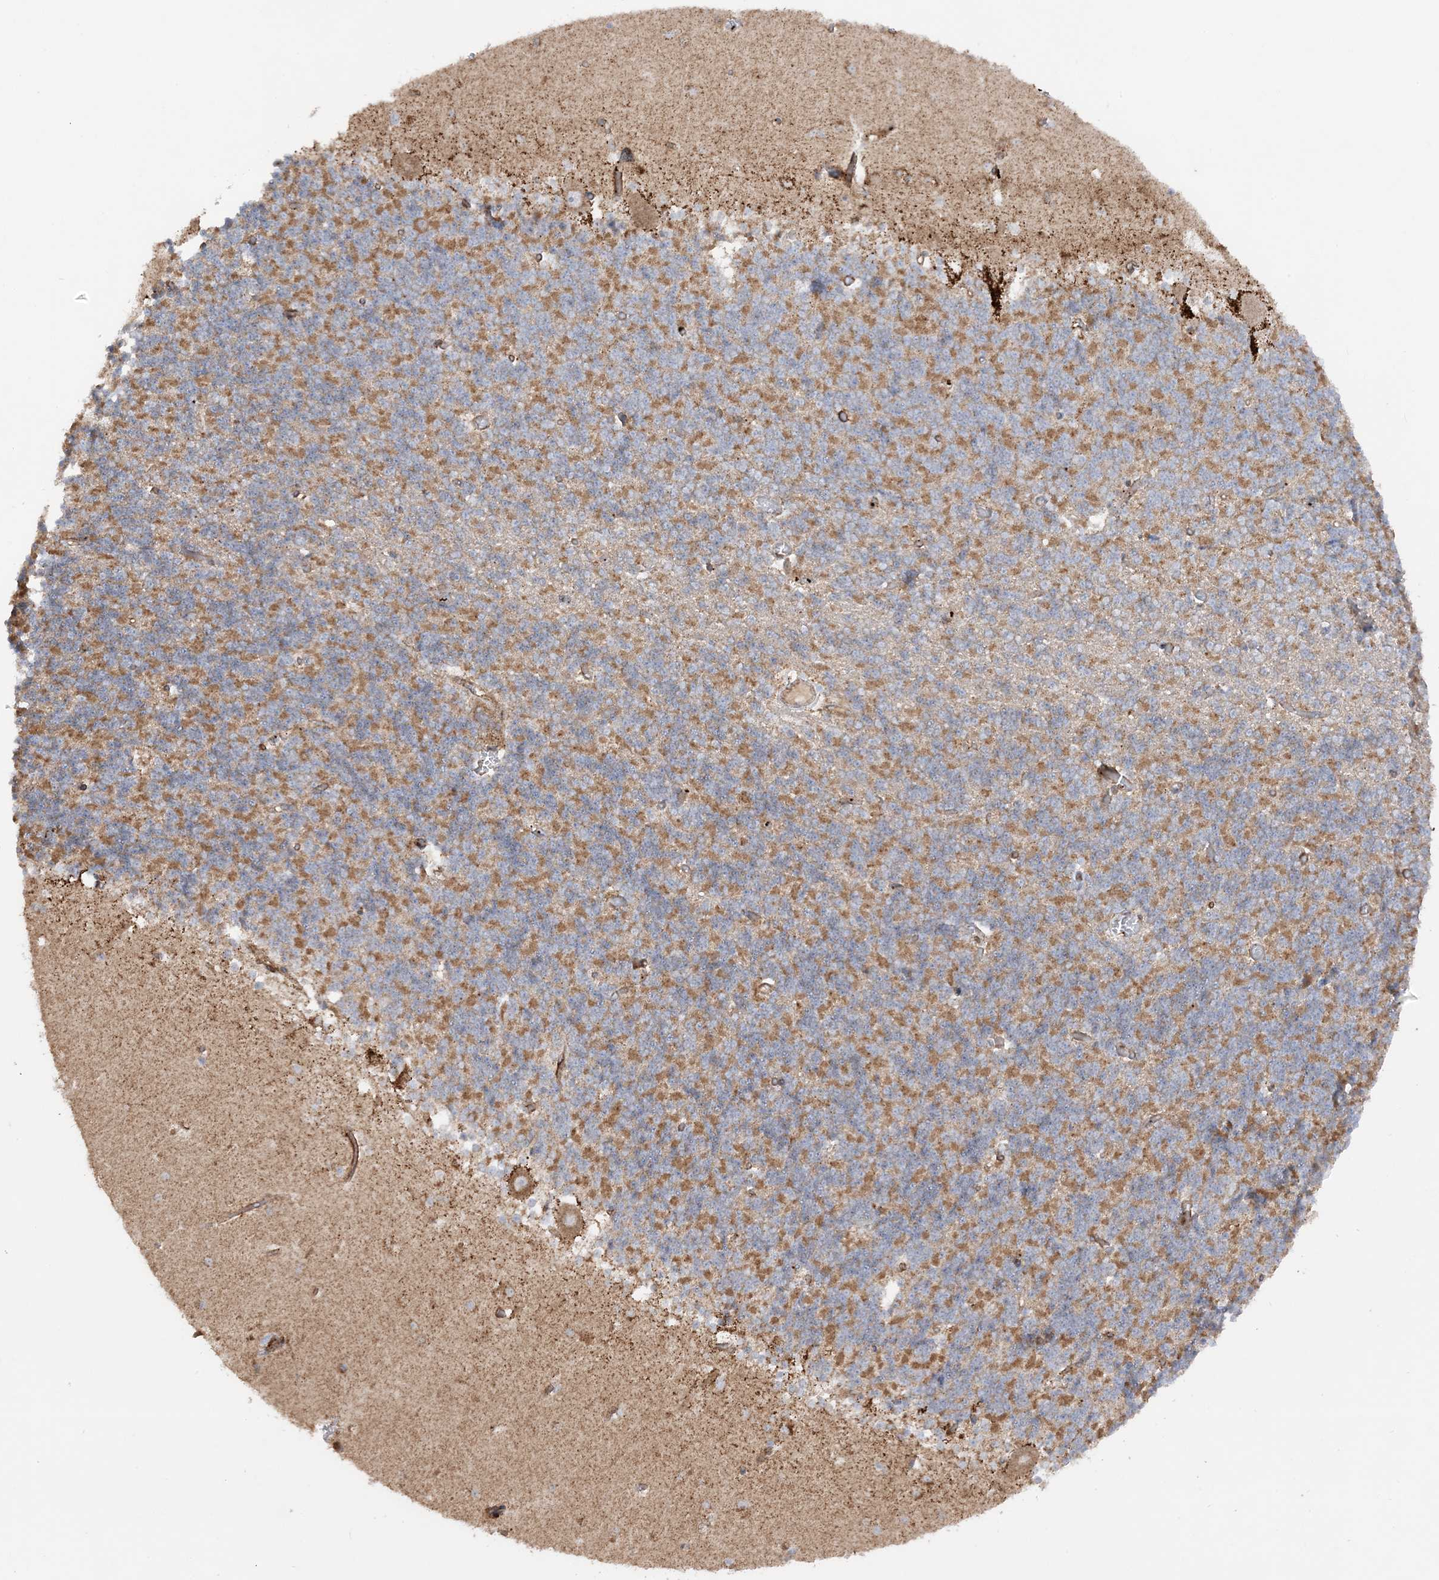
{"staining": {"intensity": "moderate", "quantity": ">75%", "location": "cytoplasmic/membranous"}, "tissue": "cerebellum", "cell_type": "Cells in granular layer", "image_type": "normal", "snomed": [{"axis": "morphology", "description": "Normal tissue, NOS"}, {"axis": "topography", "description": "Cerebellum"}], "caption": "Immunohistochemistry (IHC) of benign human cerebellum reveals medium levels of moderate cytoplasmic/membranous staining in about >75% of cells in granular layer. The staining was performed using DAB to visualize the protein expression in brown, while the nuclei were stained in blue with hematoxylin (Magnification: 20x).", "gene": "NDUFAF3", "patient": {"sex": "male", "age": 37}}